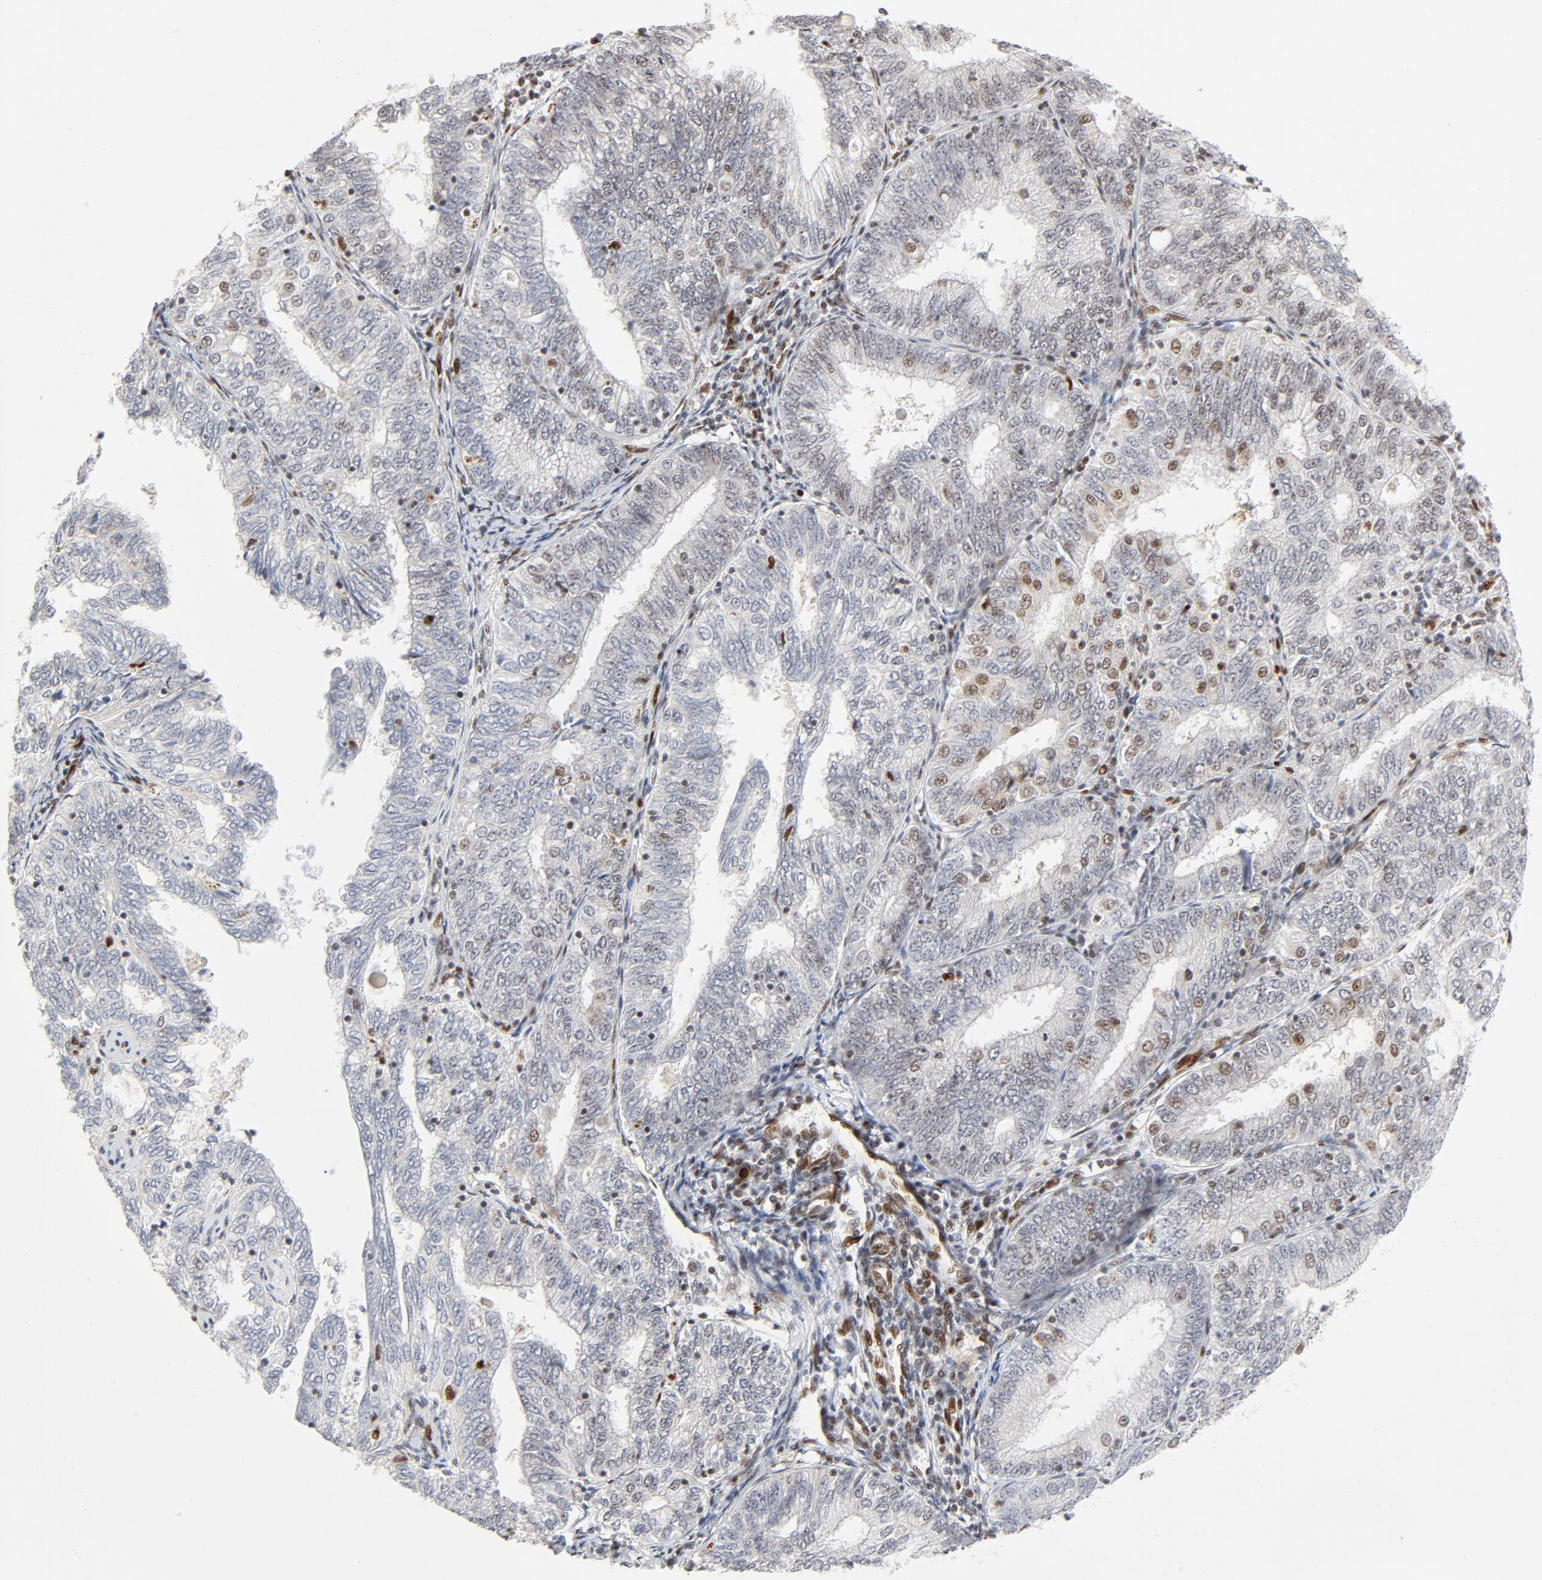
{"staining": {"intensity": "weak", "quantity": "<25%", "location": "nuclear"}, "tissue": "endometrial cancer", "cell_type": "Tumor cells", "image_type": "cancer", "snomed": [{"axis": "morphology", "description": "Adenocarcinoma, NOS"}, {"axis": "topography", "description": "Endometrium"}], "caption": "IHC image of neoplastic tissue: human endometrial adenocarcinoma stained with DAB (3,3'-diaminobenzidine) displays no significant protein staining in tumor cells.", "gene": "MEF2A", "patient": {"sex": "female", "age": 69}}